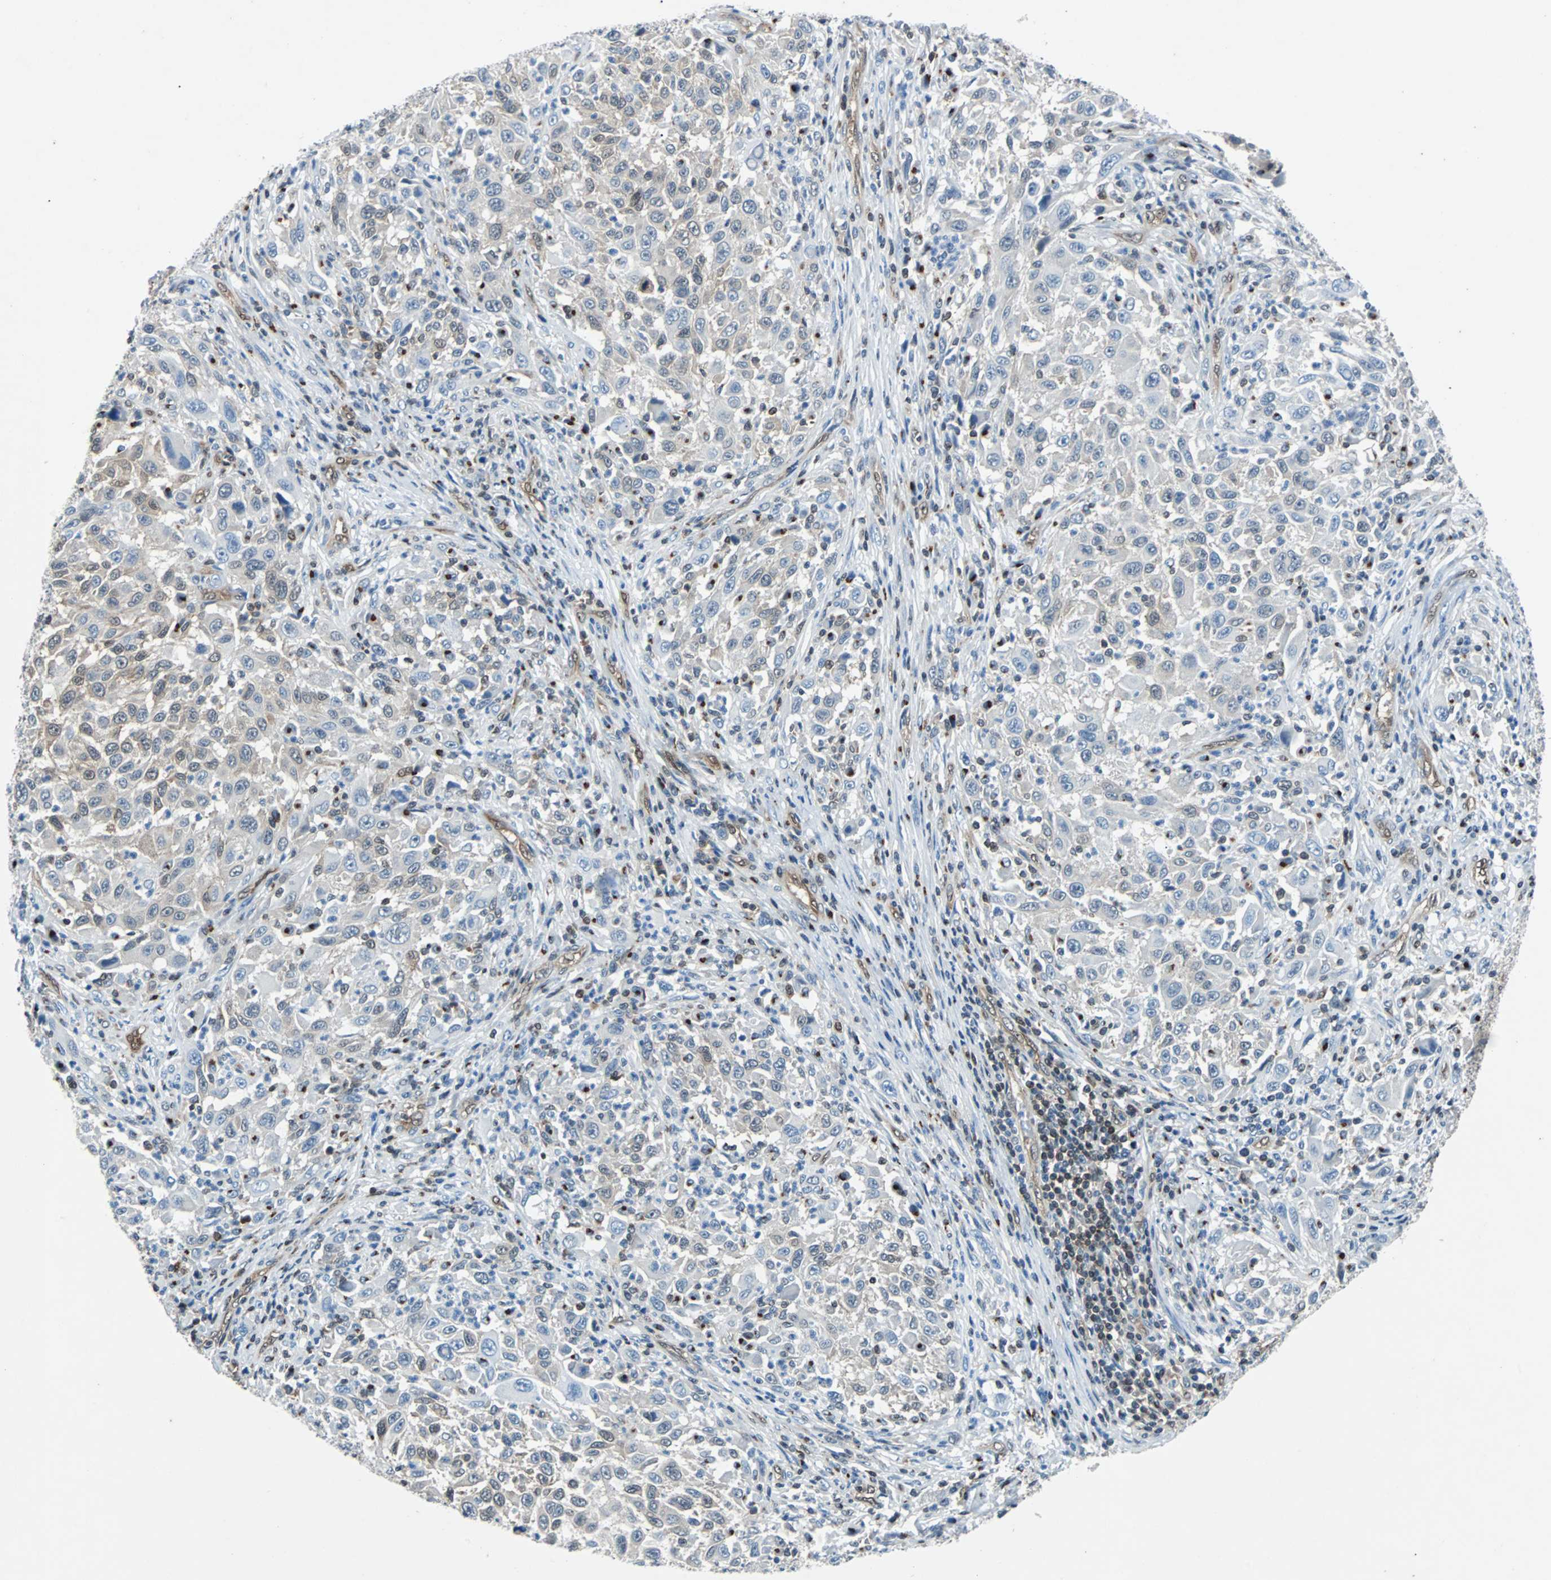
{"staining": {"intensity": "negative", "quantity": "none", "location": "none"}, "tissue": "melanoma", "cell_type": "Tumor cells", "image_type": "cancer", "snomed": [{"axis": "morphology", "description": "Malignant melanoma, Metastatic site"}, {"axis": "topography", "description": "Lymph node"}], "caption": "This is an immunohistochemistry photomicrograph of human malignant melanoma (metastatic site). There is no staining in tumor cells.", "gene": "MAP2K6", "patient": {"sex": "male", "age": 61}}